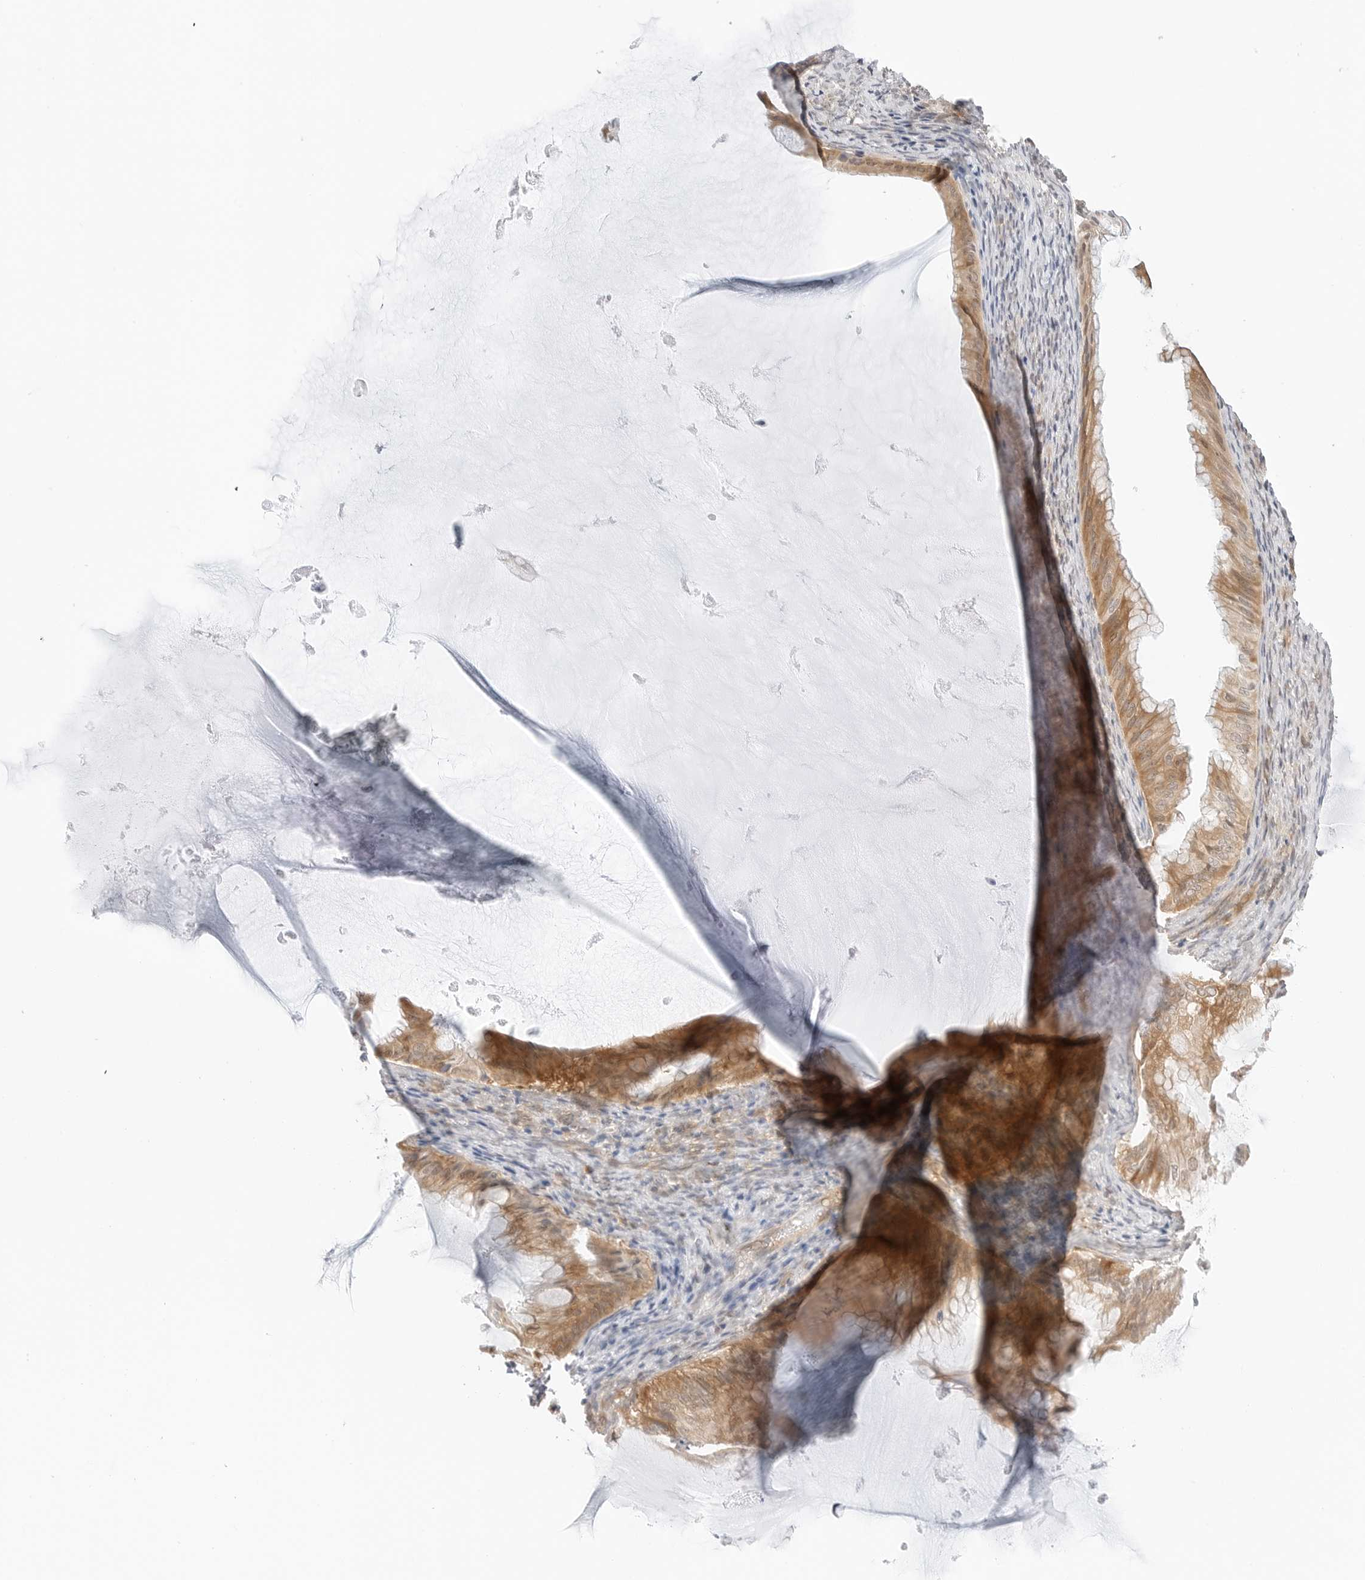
{"staining": {"intensity": "moderate", "quantity": ">75%", "location": "cytoplasmic/membranous"}, "tissue": "ovarian cancer", "cell_type": "Tumor cells", "image_type": "cancer", "snomed": [{"axis": "morphology", "description": "Cystadenocarcinoma, mucinous, NOS"}, {"axis": "topography", "description": "Ovary"}], "caption": "Immunohistochemistry of human ovarian cancer displays medium levels of moderate cytoplasmic/membranous staining in about >75% of tumor cells. (IHC, brightfield microscopy, high magnification).", "gene": "NUDC", "patient": {"sex": "female", "age": 61}}